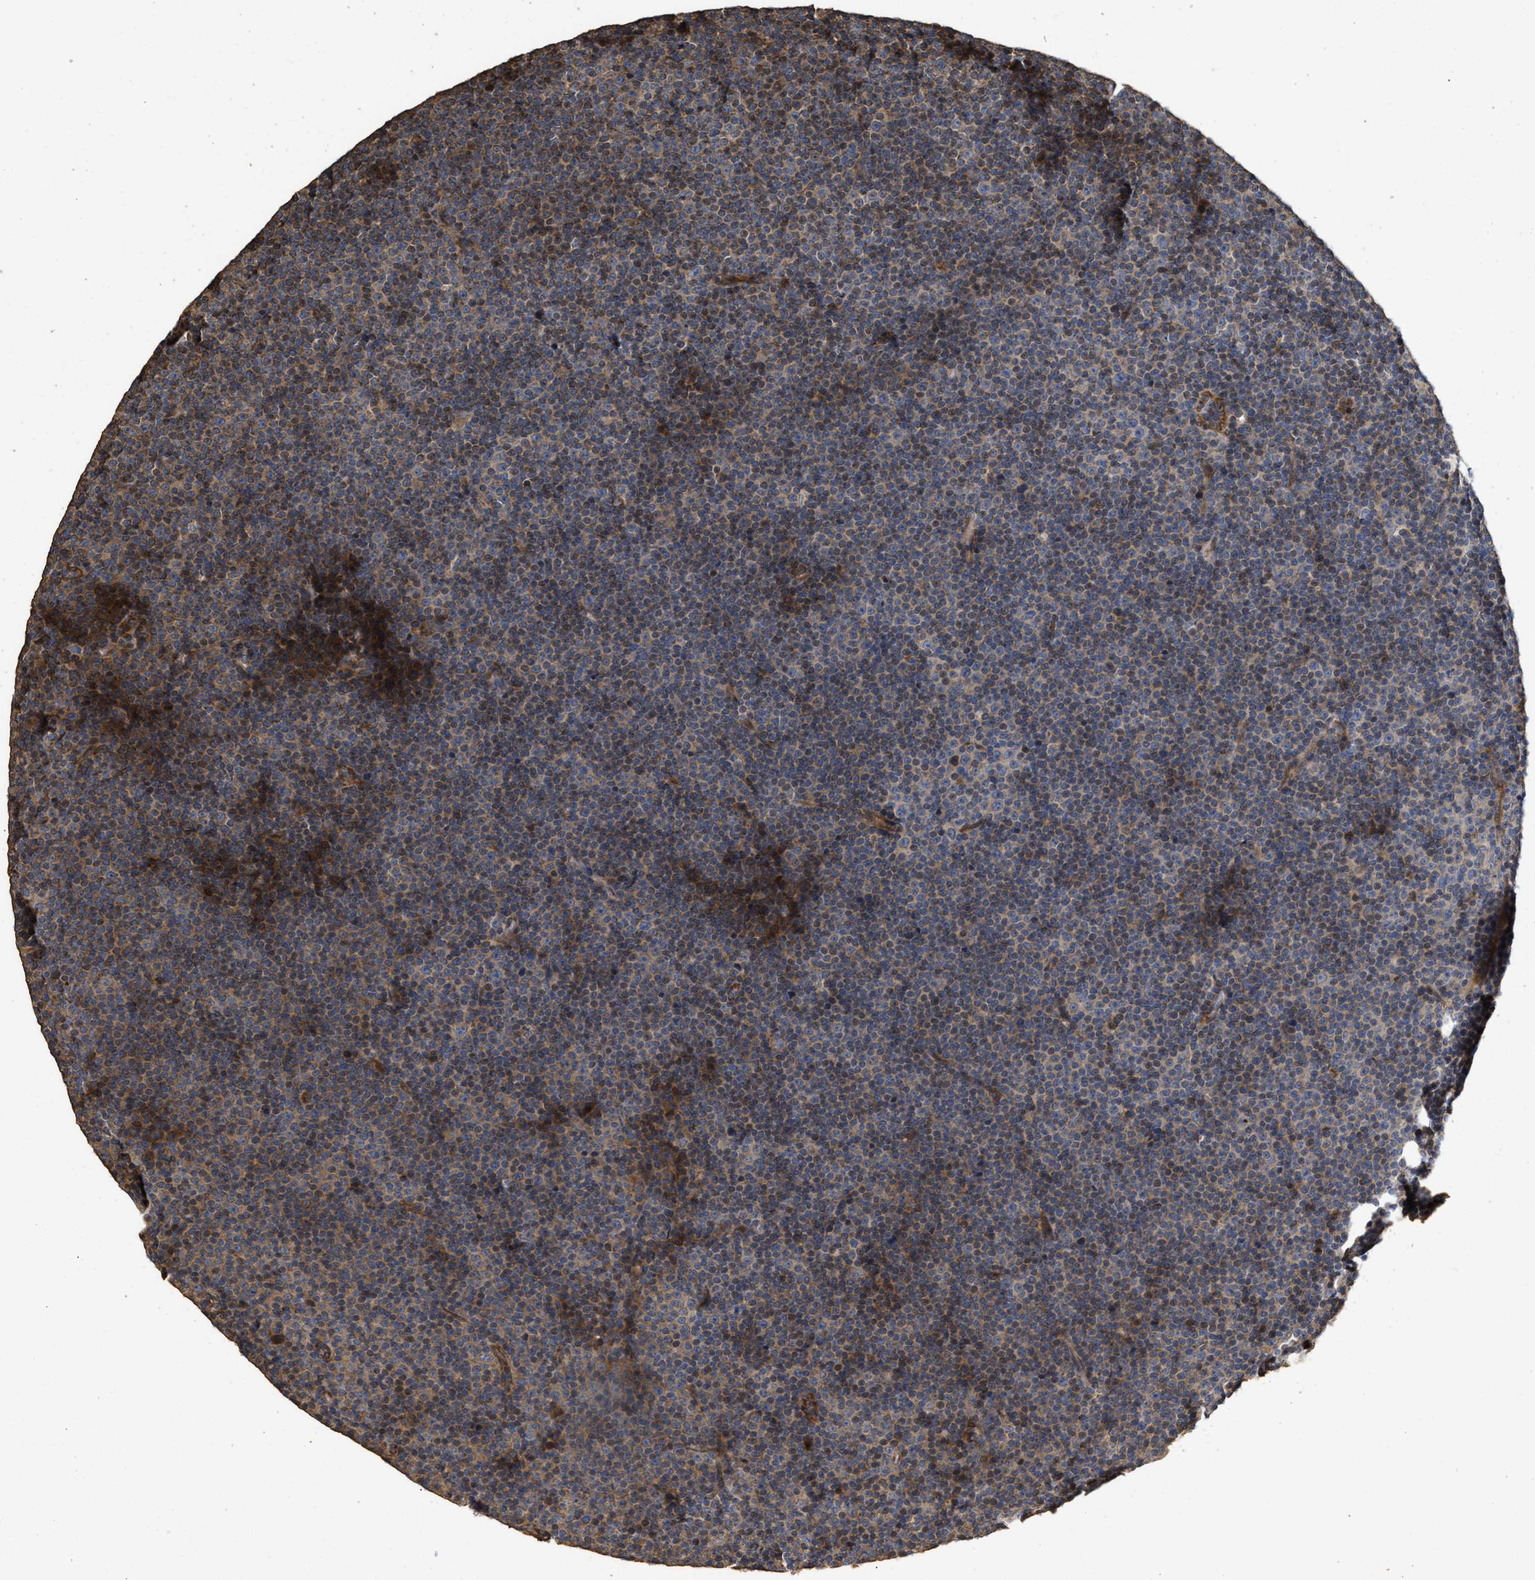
{"staining": {"intensity": "weak", "quantity": "25%-75%", "location": "cytoplasmic/membranous,nuclear"}, "tissue": "lymphoma", "cell_type": "Tumor cells", "image_type": "cancer", "snomed": [{"axis": "morphology", "description": "Malignant lymphoma, non-Hodgkin's type, Low grade"}, {"axis": "topography", "description": "Lymph node"}], "caption": "The histopathology image demonstrates staining of lymphoma, revealing weak cytoplasmic/membranous and nuclear protein positivity (brown color) within tumor cells.", "gene": "NAV1", "patient": {"sex": "female", "age": 67}}